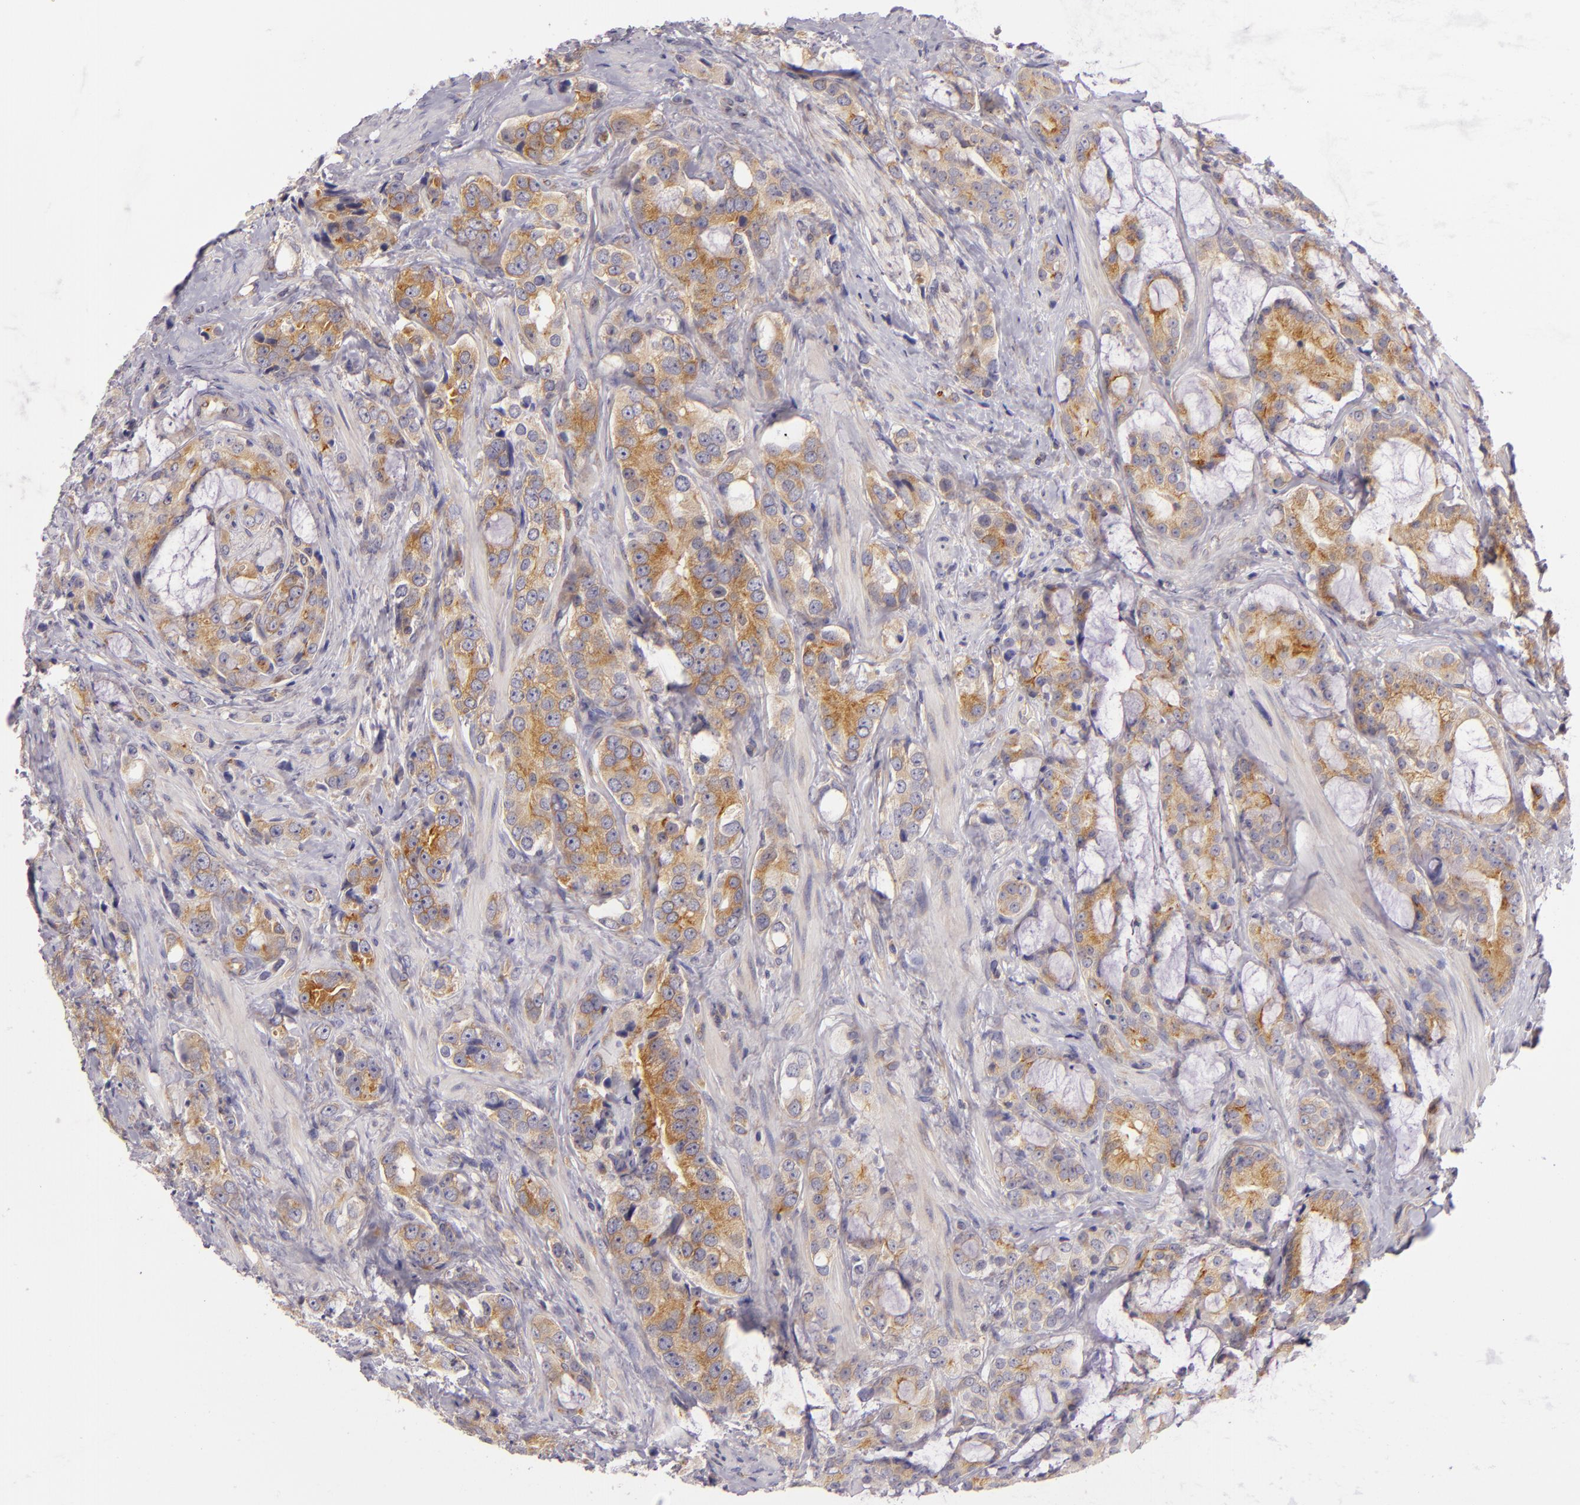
{"staining": {"intensity": "moderate", "quantity": "25%-75%", "location": "cytoplasmic/membranous"}, "tissue": "prostate cancer", "cell_type": "Tumor cells", "image_type": "cancer", "snomed": [{"axis": "morphology", "description": "Adenocarcinoma, Medium grade"}, {"axis": "topography", "description": "Prostate"}], "caption": "High-power microscopy captured an immunohistochemistry photomicrograph of prostate cancer, revealing moderate cytoplasmic/membranous expression in approximately 25%-75% of tumor cells. (DAB IHC with brightfield microscopy, high magnification).", "gene": "UPF3B", "patient": {"sex": "male", "age": 70}}